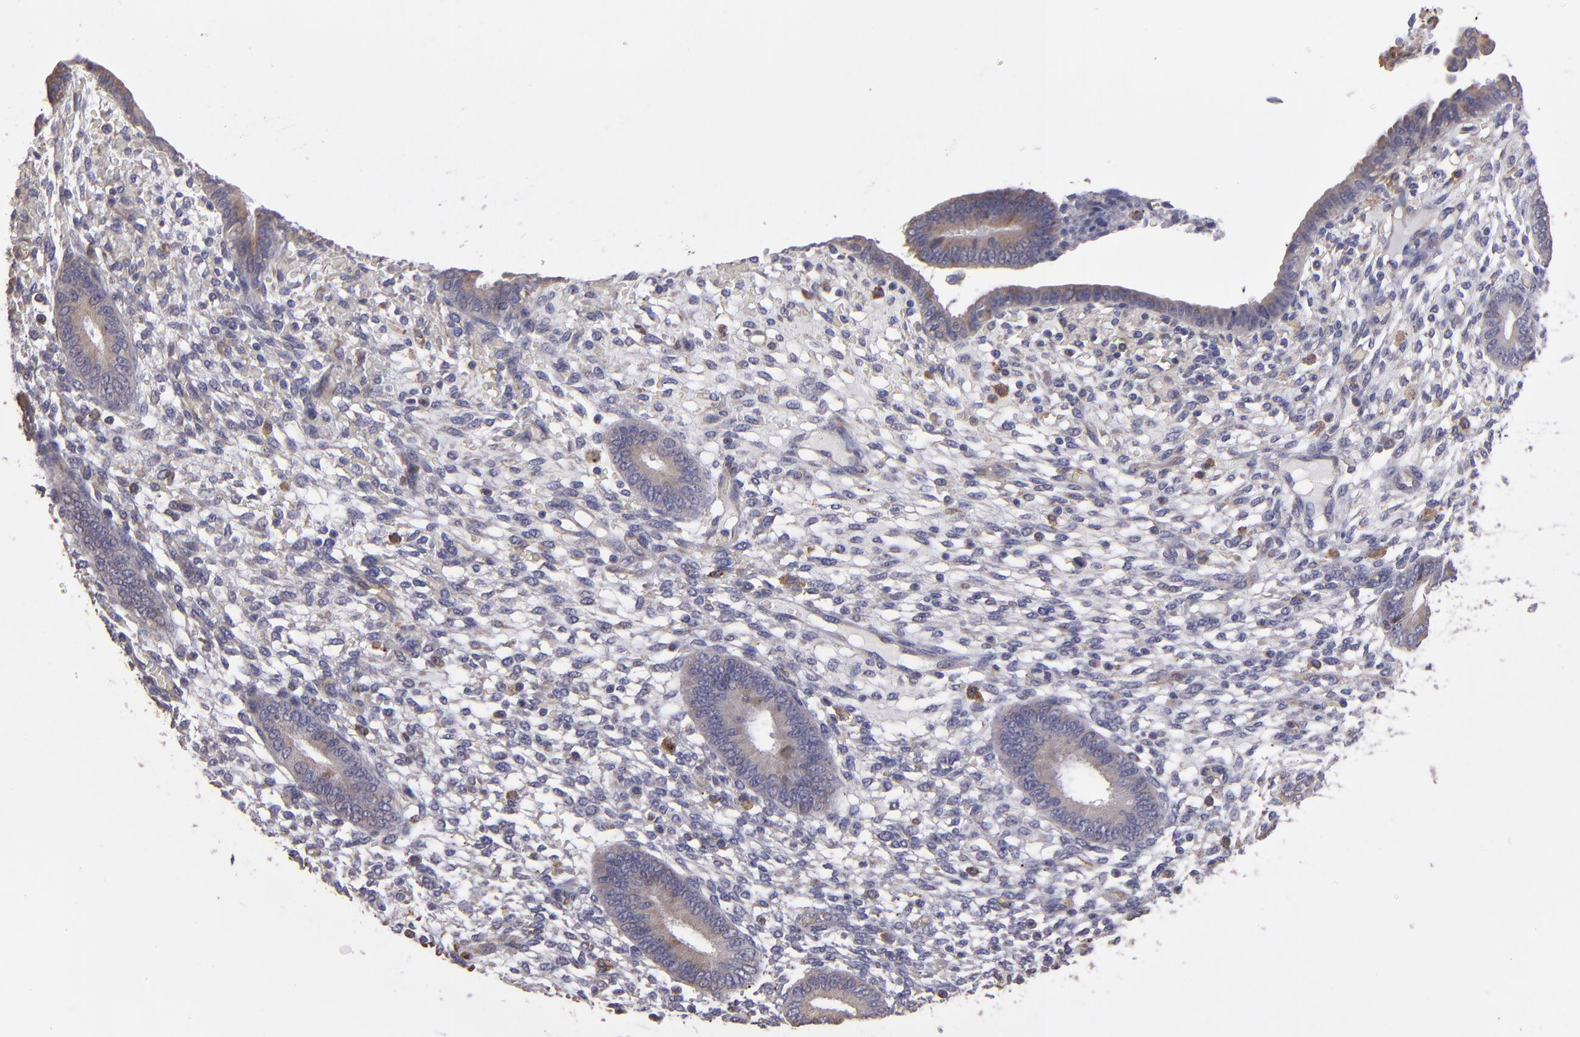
{"staining": {"intensity": "strong", "quantity": "<25%", "location": "cytoplasmic/membranous"}, "tissue": "endometrium", "cell_type": "Cells in endometrial stroma", "image_type": "normal", "snomed": [{"axis": "morphology", "description": "Normal tissue, NOS"}, {"axis": "topography", "description": "Endometrium"}], "caption": "IHC of unremarkable human endometrium displays medium levels of strong cytoplasmic/membranous positivity in about <25% of cells in endometrial stroma.", "gene": "CALR", "patient": {"sex": "female", "age": 42}}